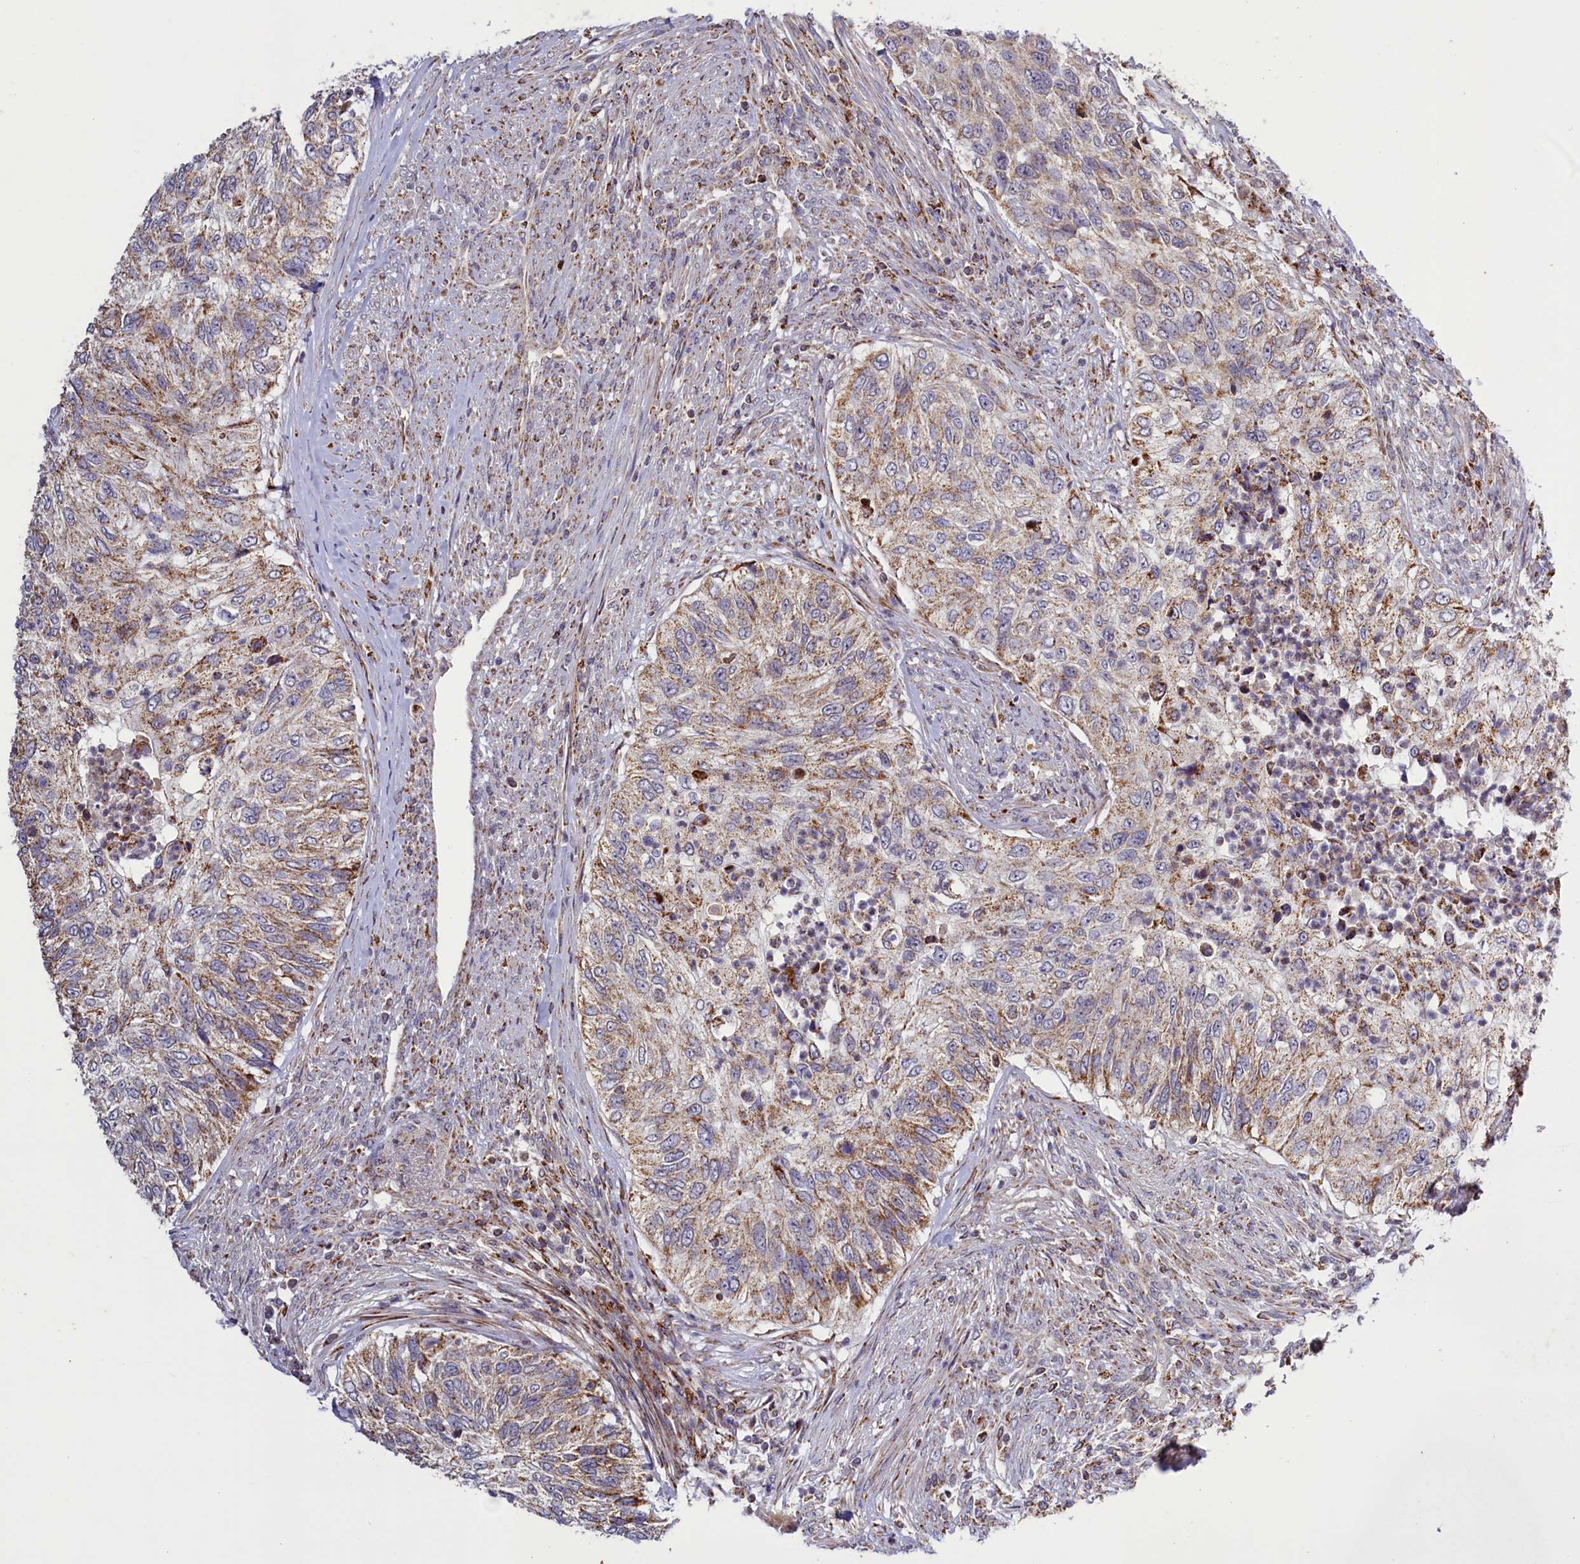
{"staining": {"intensity": "moderate", "quantity": ">75%", "location": "cytoplasmic/membranous"}, "tissue": "urothelial cancer", "cell_type": "Tumor cells", "image_type": "cancer", "snomed": [{"axis": "morphology", "description": "Urothelial carcinoma, High grade"}, {"axis": "topography", "description": "Urinary bladder"}], "caption": "Immunohistochemical staining of urothelial cancer reveals medium levels of moderate cytoplasmic/membranous protein staining in about >75% of tumor cells. (Brightfield microscopy of DAB IHC at high magnification).", "gene": "DYNC2H1", "patient": {"sex": "female", "age": 60}}